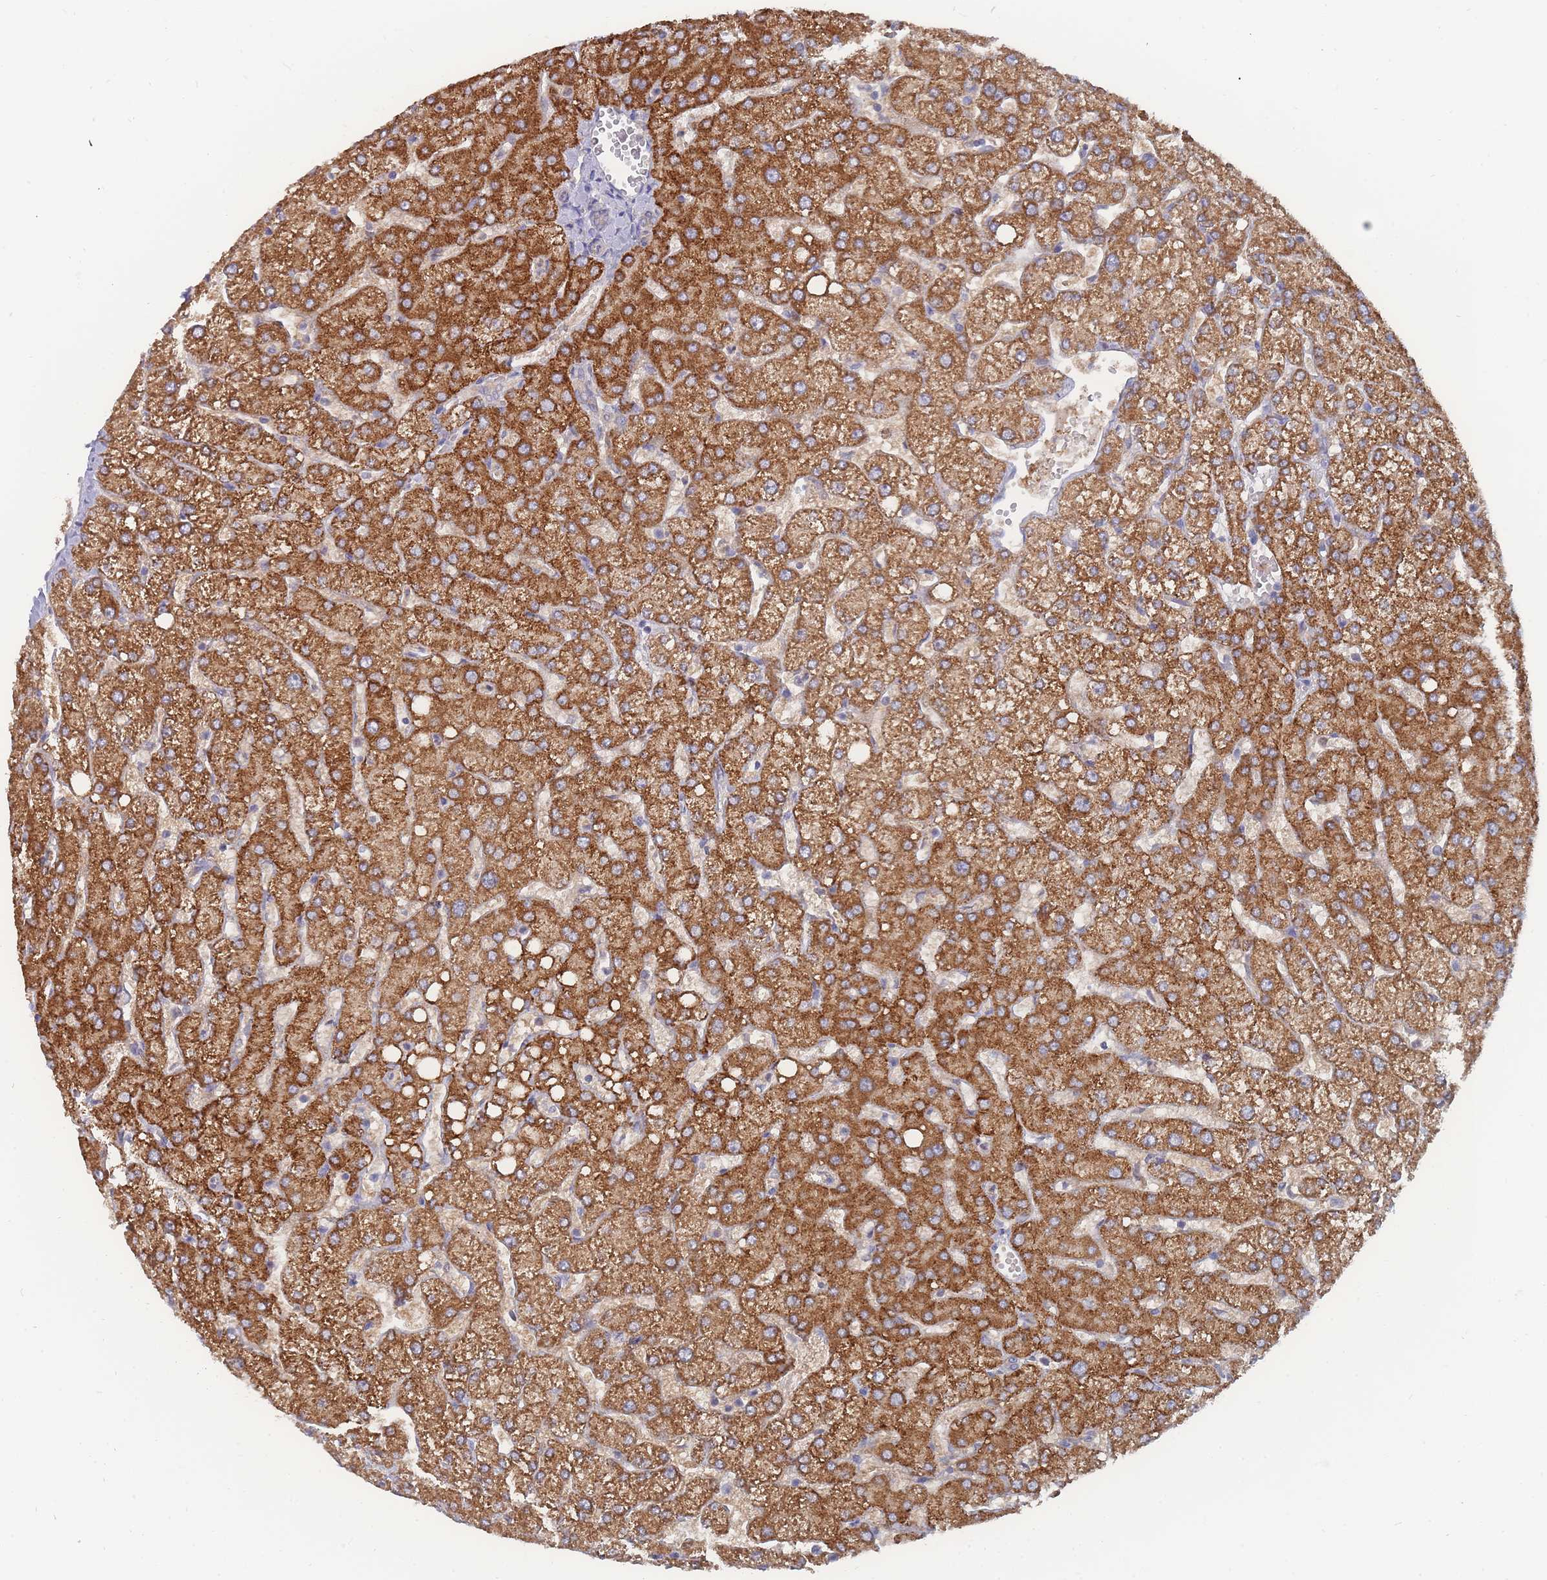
{"staining": {"intensity": "negative", "quantity": "none", "location": "none"}, "tissue": "liver", "cell_type": "Cholangiocytes", "image_type": "normal", "snomed": [{"axis": "morphology", "description": "Normal tissue, NOS"}, {"axis": "topography", "description": "Liver"}], "caption": "Cholangiocytes show no significant staining in unremarkable liver.", "gene": "NUB1", "patient": {"sex": "female", "age": 54}}